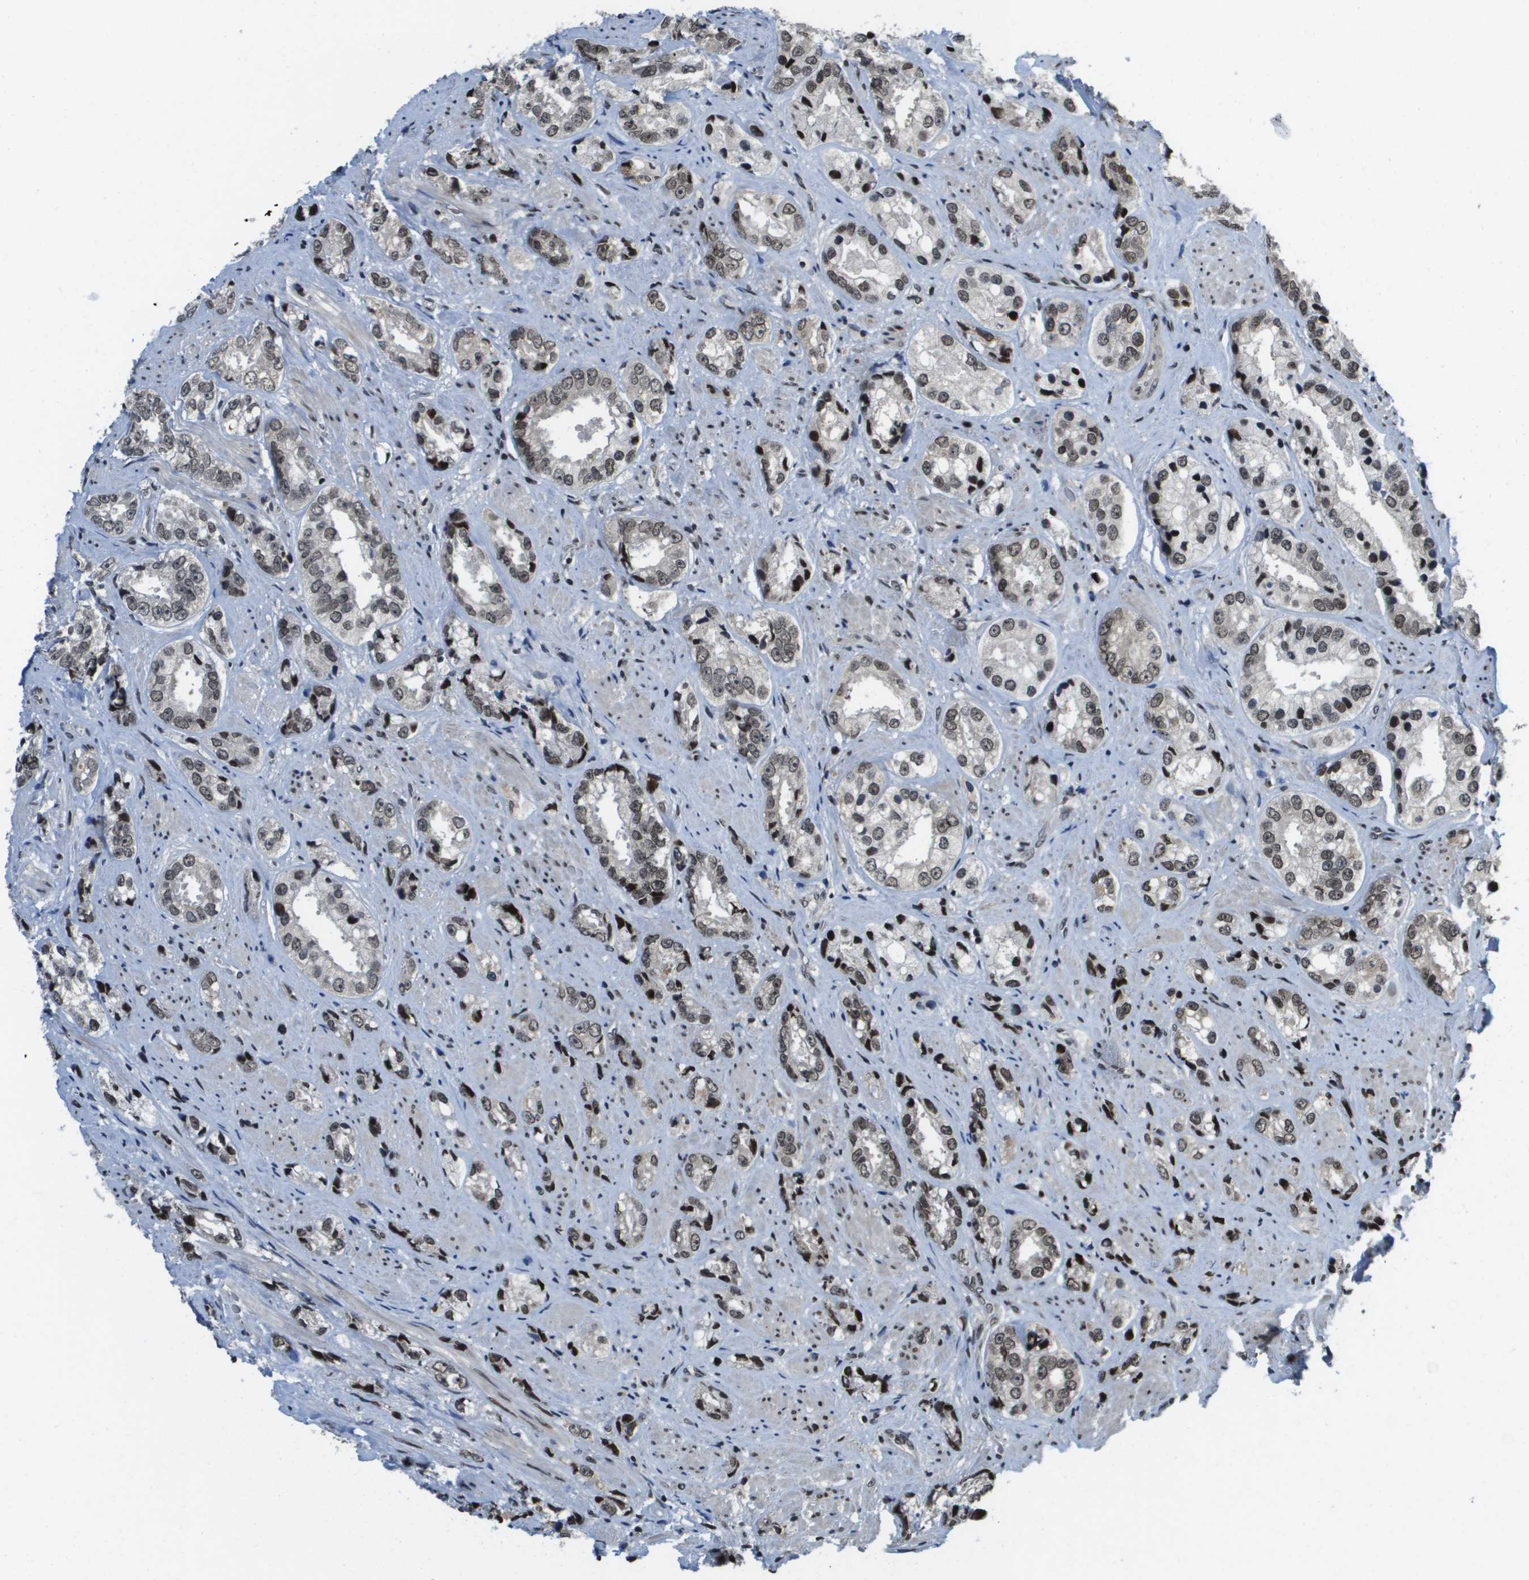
{"staining": {"intensity": "moderate", "quantity": ">75%", "location": "nuclear"}, "tissue": "prostate cancer", "cell_type": "Tumor cells", "image_type": "cancer", "snomed": [{"axis": "morphology", "description": "Adenocarcinoma, High grade"}, {"axis": "topography", "description": "Prostate"}], "caption": "A photomicrograph of prostate cancer stained for a protein demonstrates moderate nuclear brown staining in tumor cells. (Stains: DAB (3,3'-diaminobenzidine) in brown, nuclei in blue, Microscopy: brightfield microscopy at high magnification).", "gene": "RECQL4", "patient": {"sex": "male", "age": 61}}